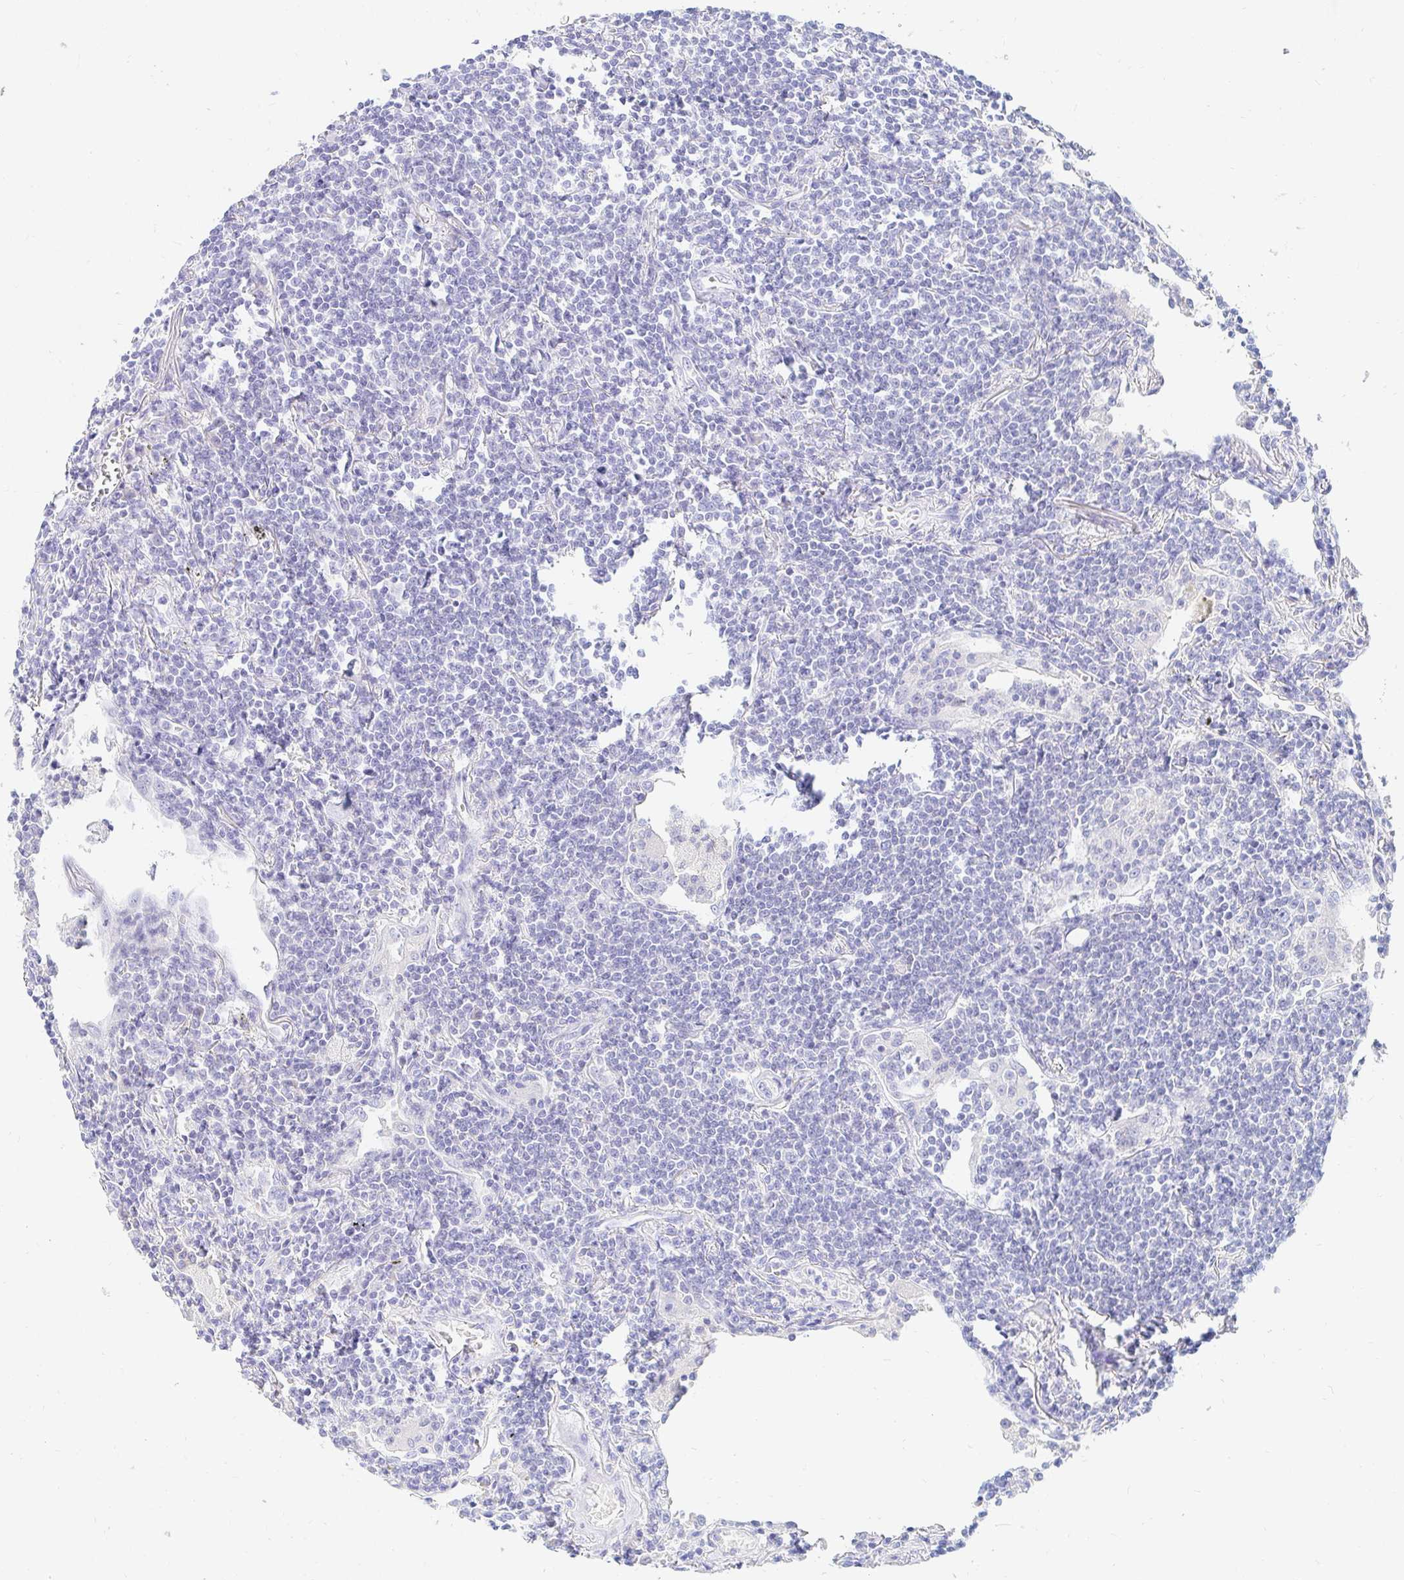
{"staining": {"intensity": "negative", "quantity": "none", "location": "none"}, "tissue": "lymphoma", "cell_type": "Tumor cells", "image_type": "cancer", "snomed": [{"axis": "morphology", "description": "Malignant lymphoma, non-Hodgkin's type, Low grade"}, {"axis": "topography", "description": "Lung"}], "caption": "Micrograph shows no protein positivity in tumor cells of malignant lymphoma, non-Hodgkin's type (low-grade) tissue.", "gene": "NR2E1", "patient": {"sex": "female", "age": 71}}